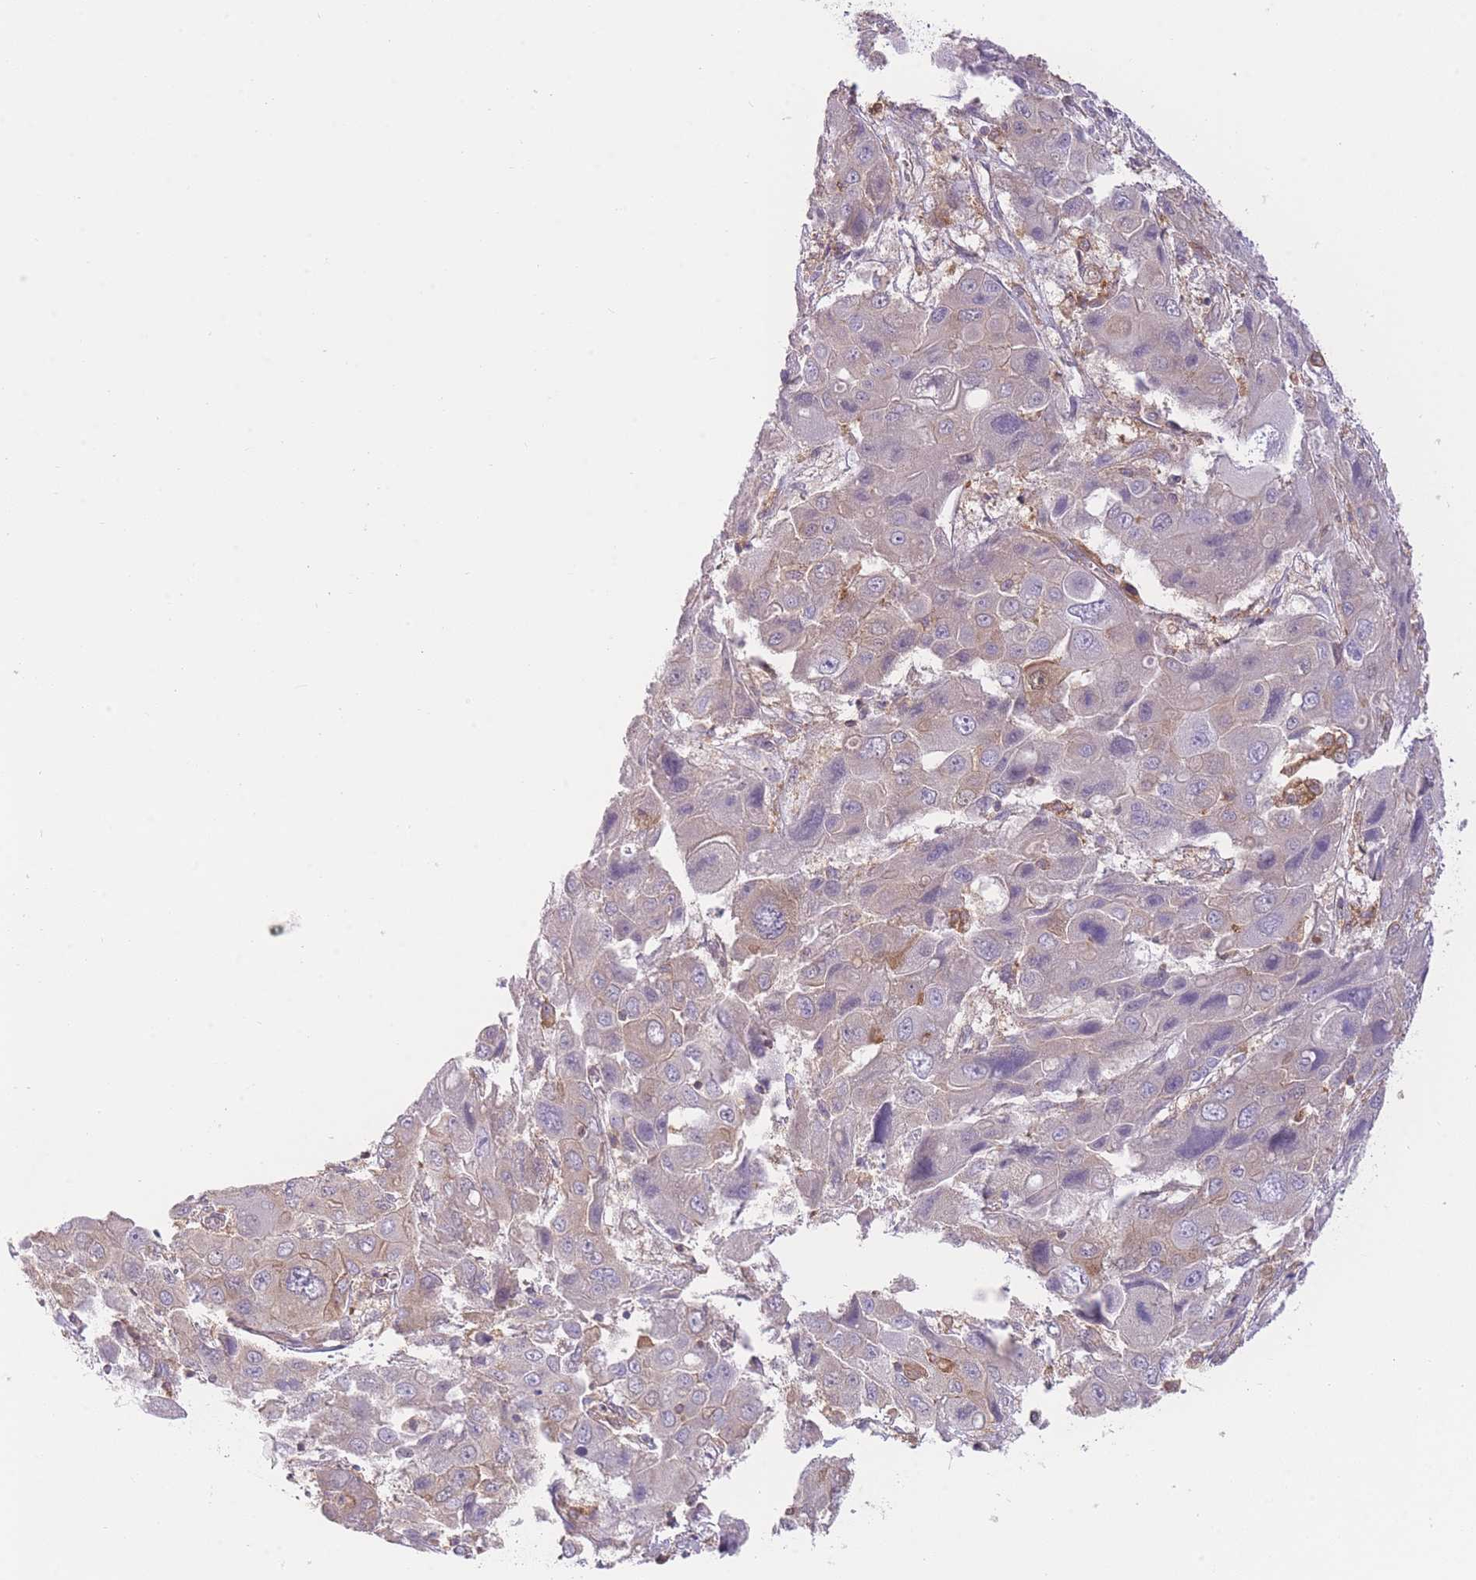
{"staining": {"intensity": "negative", "quantity": "none", "location": "none"}, "tissue": "liver cancer", "cell_type": "Tumor cells", "image_type": "cancer", "snomed": [{"axis": "morphology", "description": "Cholangiocarcinoma"}, {"axis": "topography", "description": "Liver"}], "caption": "Tumor cells are negative for protein expression in human liver cancer.", "gene": "PRKAR1A", "patient": {"sex": "male", "age": 67}}